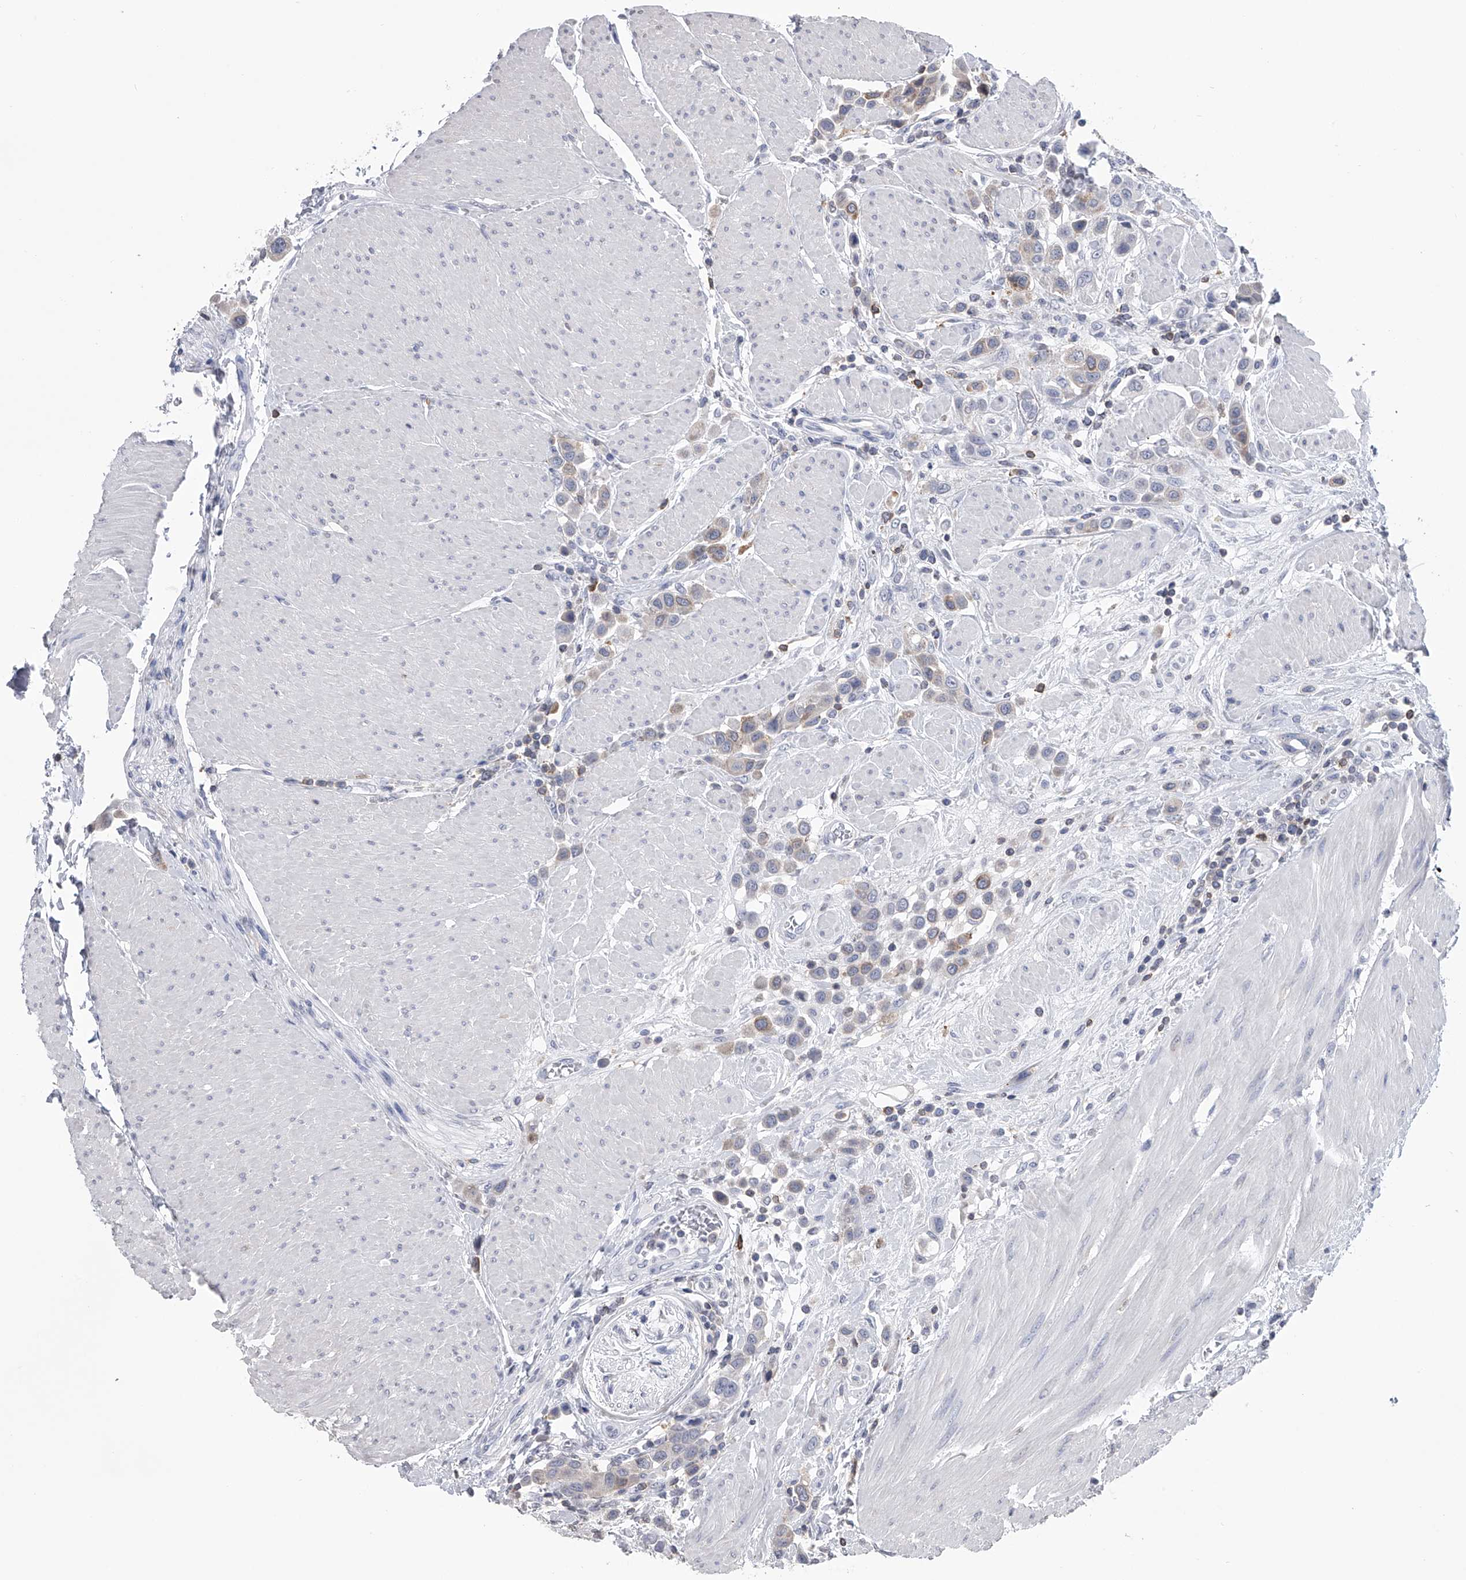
{"staining": {"intensity": "negative", "quantity": "none", "location": "none"}, "tissue": "urothelial cancer", "cell_type": "Tumor cells", "image_type": "cancer", "snomed": [{"axis": "morphology", "description": "Urothelial carcinoma, High grade"}, {"axis": "topography", "description": "Urinary bladder"}], "caption": "Tumor cells show no significant expression in urothelial carcinoma (high-grade).", "gene": "TASP1", "patient": {"sex": "male", "age": 50}}